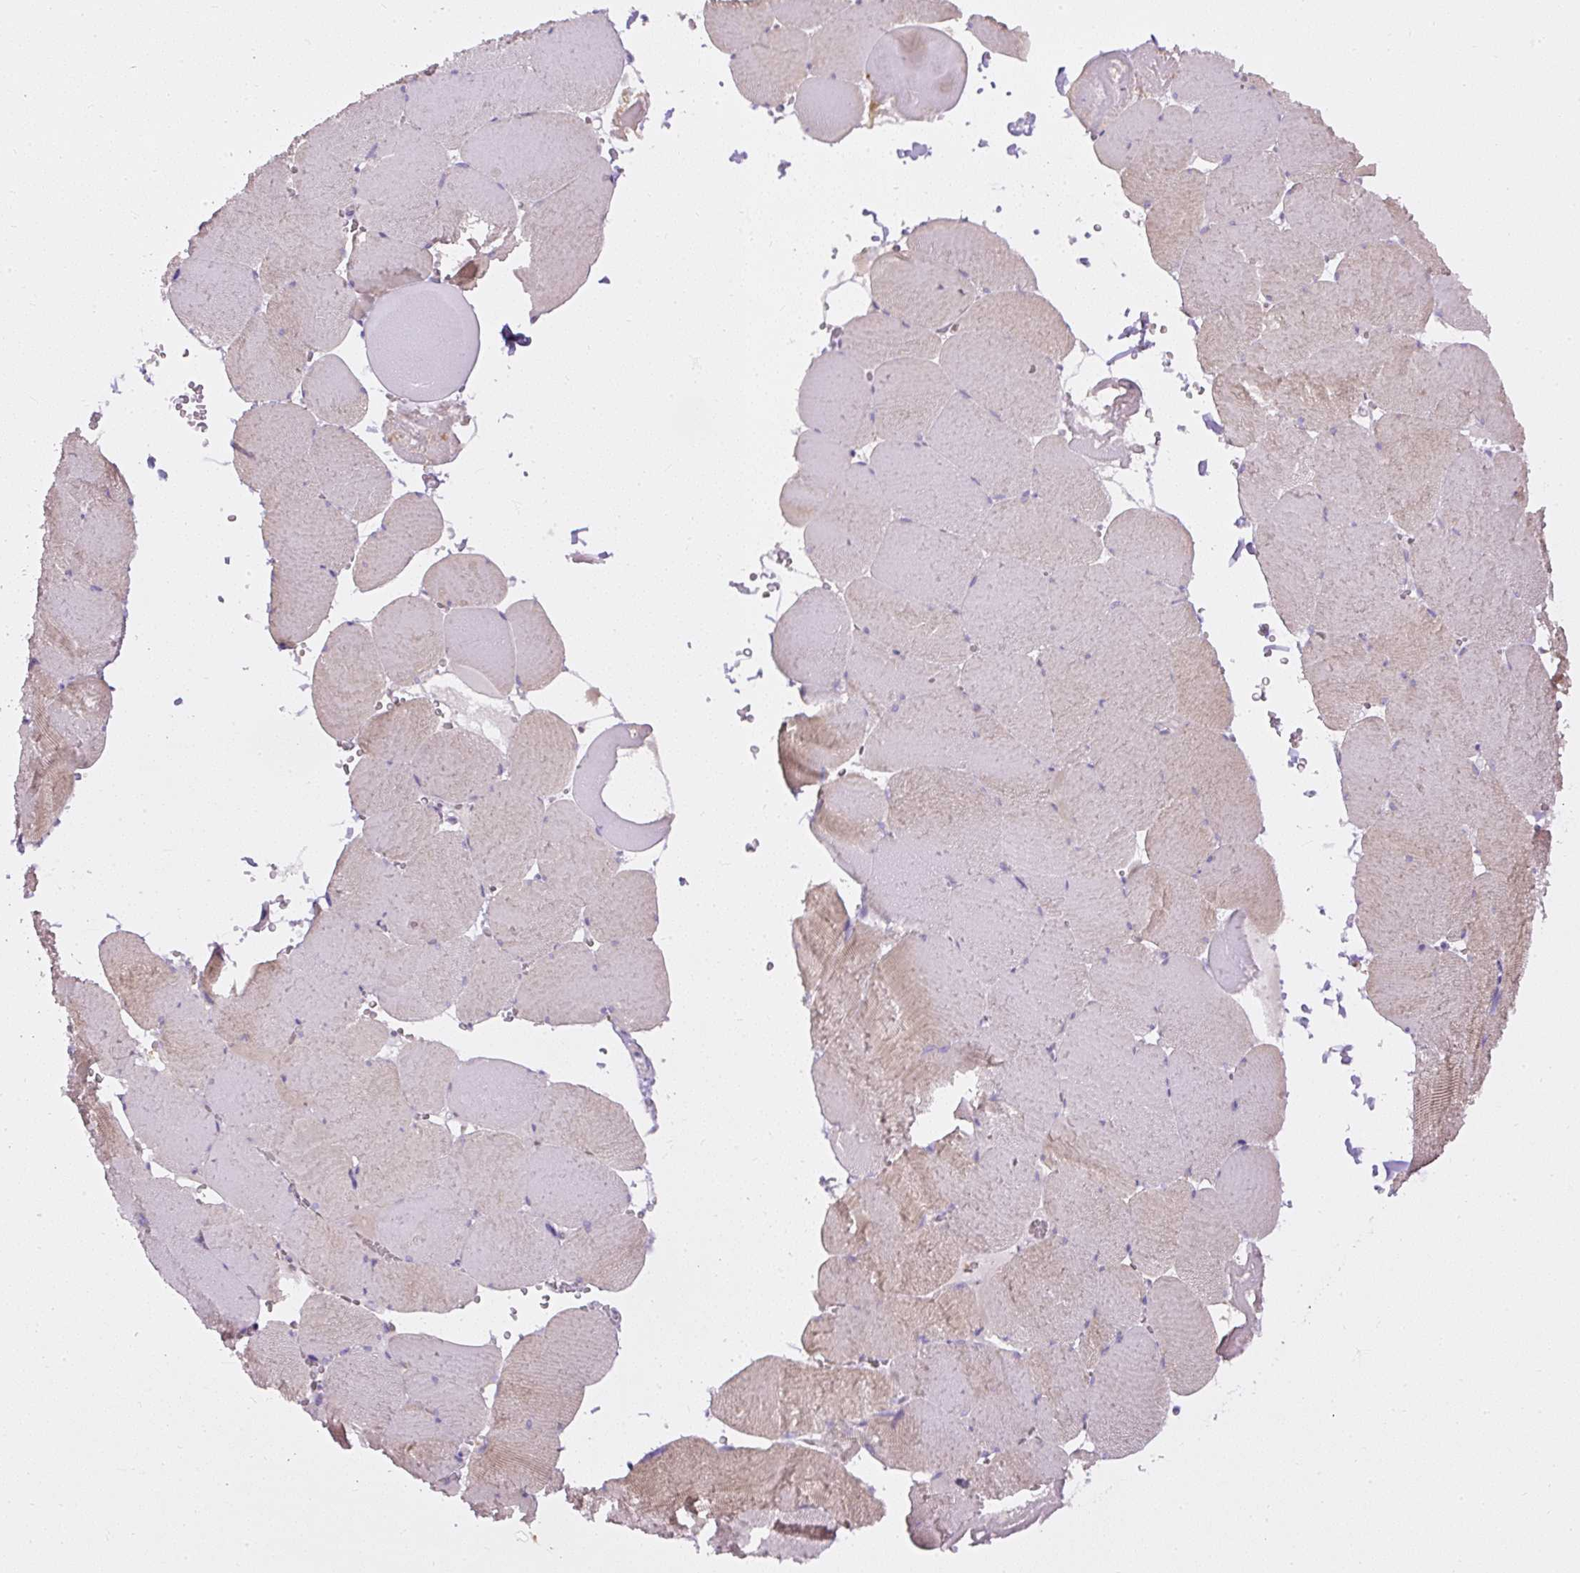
{"staining": {"intensity": "weak", "quantity": "25%-75%", "location": "cytoplasmic/membranous"}, "tissue": "skeletal muscle", "cell_type": "Myocytes", "image_type": "normal", "snomed": [{"axis": "morphology", "description": "Normal tissue, NOS"}, {"axis": "topography", "description": "Skeletal muscle"}, {"axis": "topography", "description": "Head-Neck"}], "caption": "Weak cytoplasmic/membranous staining is identified in approximately 25%-75% of myocytes in unremarkable skeletal muscle.", "gene": "FAM149A", "patient": {"sex": "male", "age": 66}}